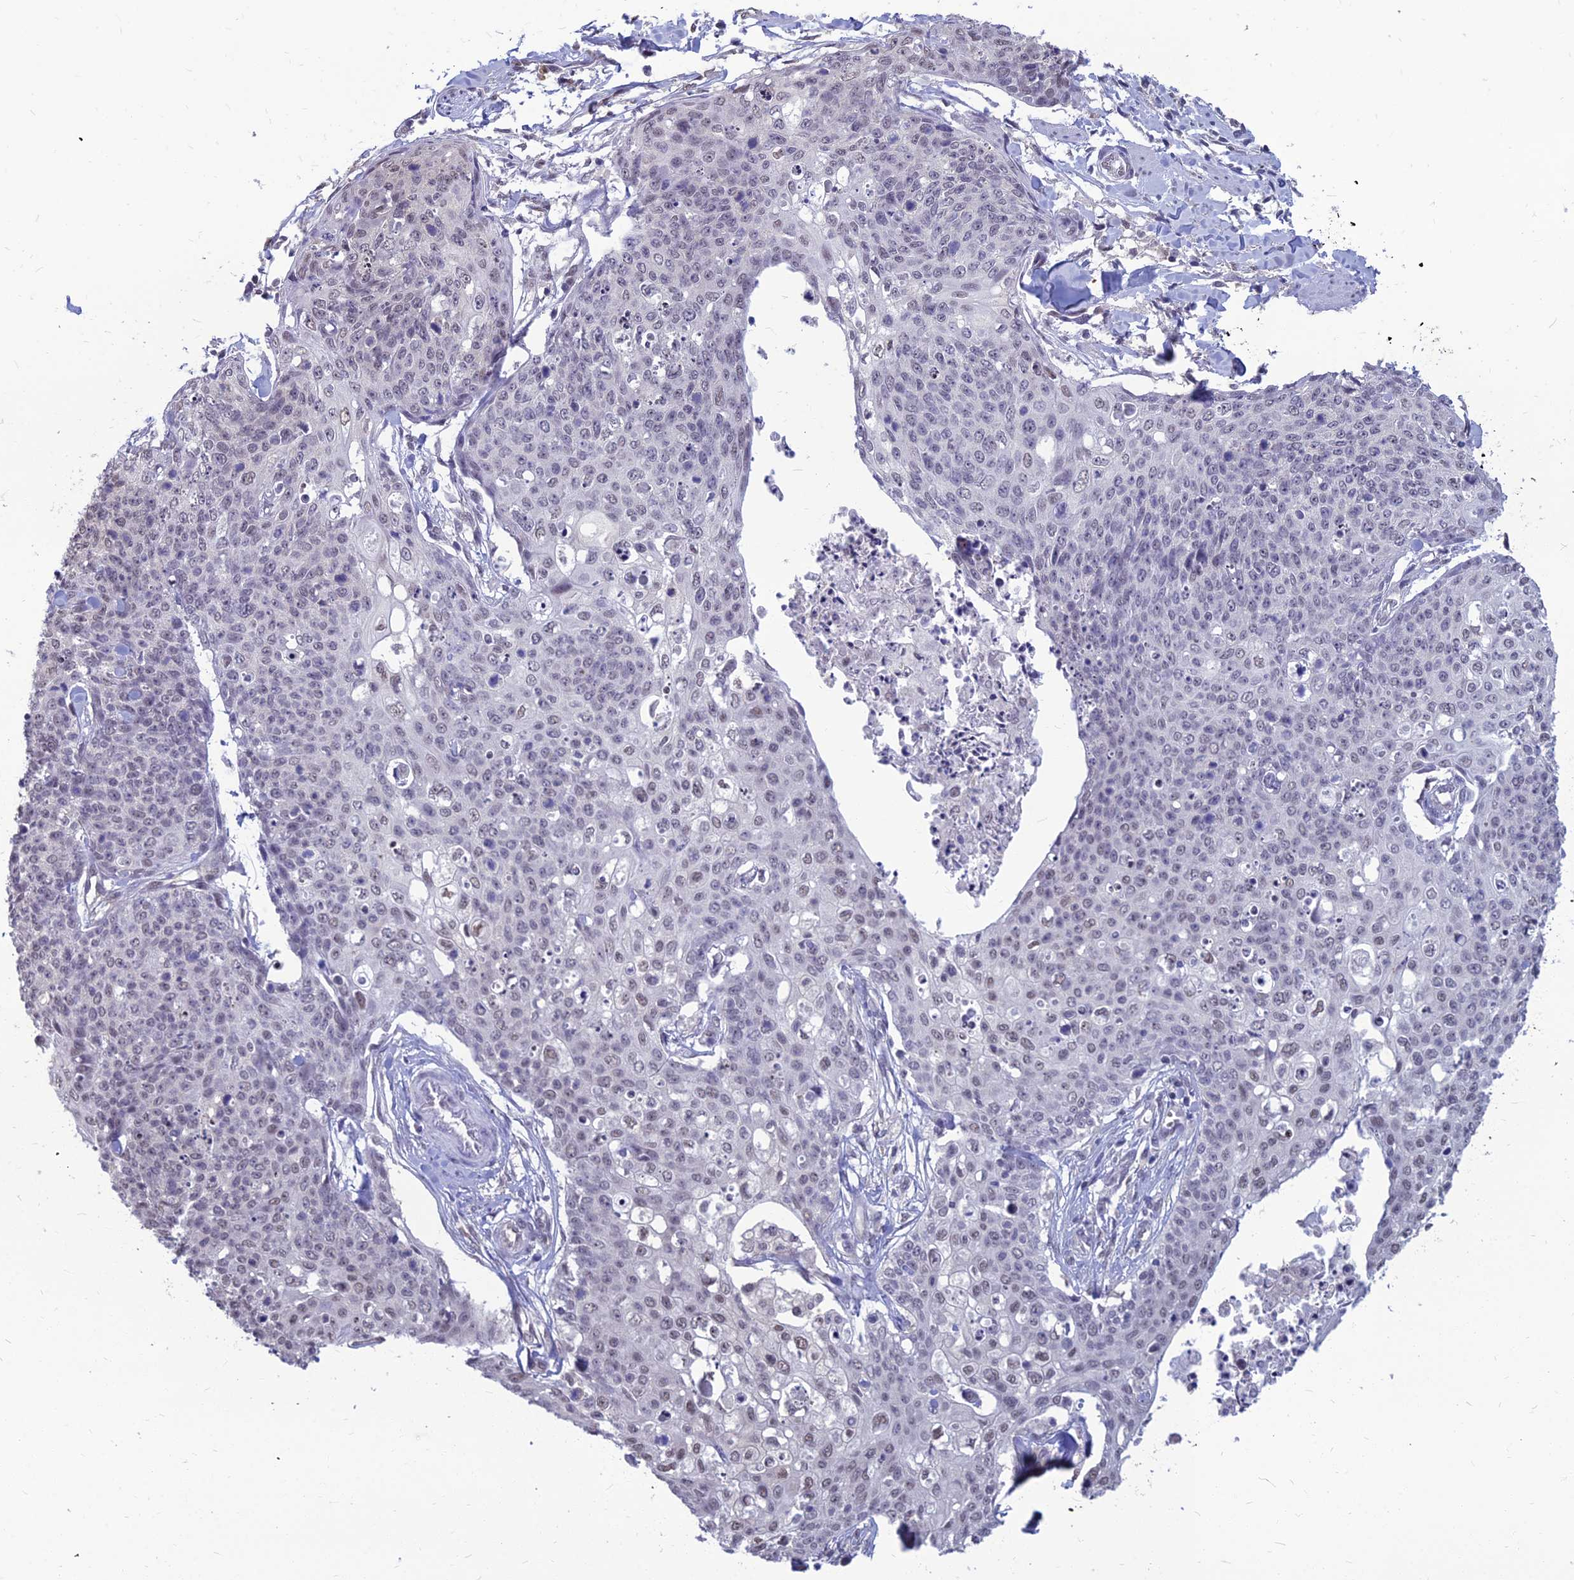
{"staining": {"intensity": "weak", "quantity": "<25%", "location": "nuclear"}, "tissue": "skin cancer", "cell_type": "Tumor cells", "image_type": "cancer", "snomed": [{"axis": "morphology", "description": "Squamous cell carcinoma, NOS"}, {"axis": "topography", "description": "Skin"}, {"axis": "topography", "description": "Vulva"}], "caption": "An IHC image of skin cancer is shown. There is no staining in tumor cells of skin cancer. (Stains: DAB (3,3'-diaminobenzidine) IHC with hematoxylin counter stain, Microscopy: brightfield microscopy at high magnification).", "gene": "SRSF7", "patient": {"sex": "female", "age": 85}}